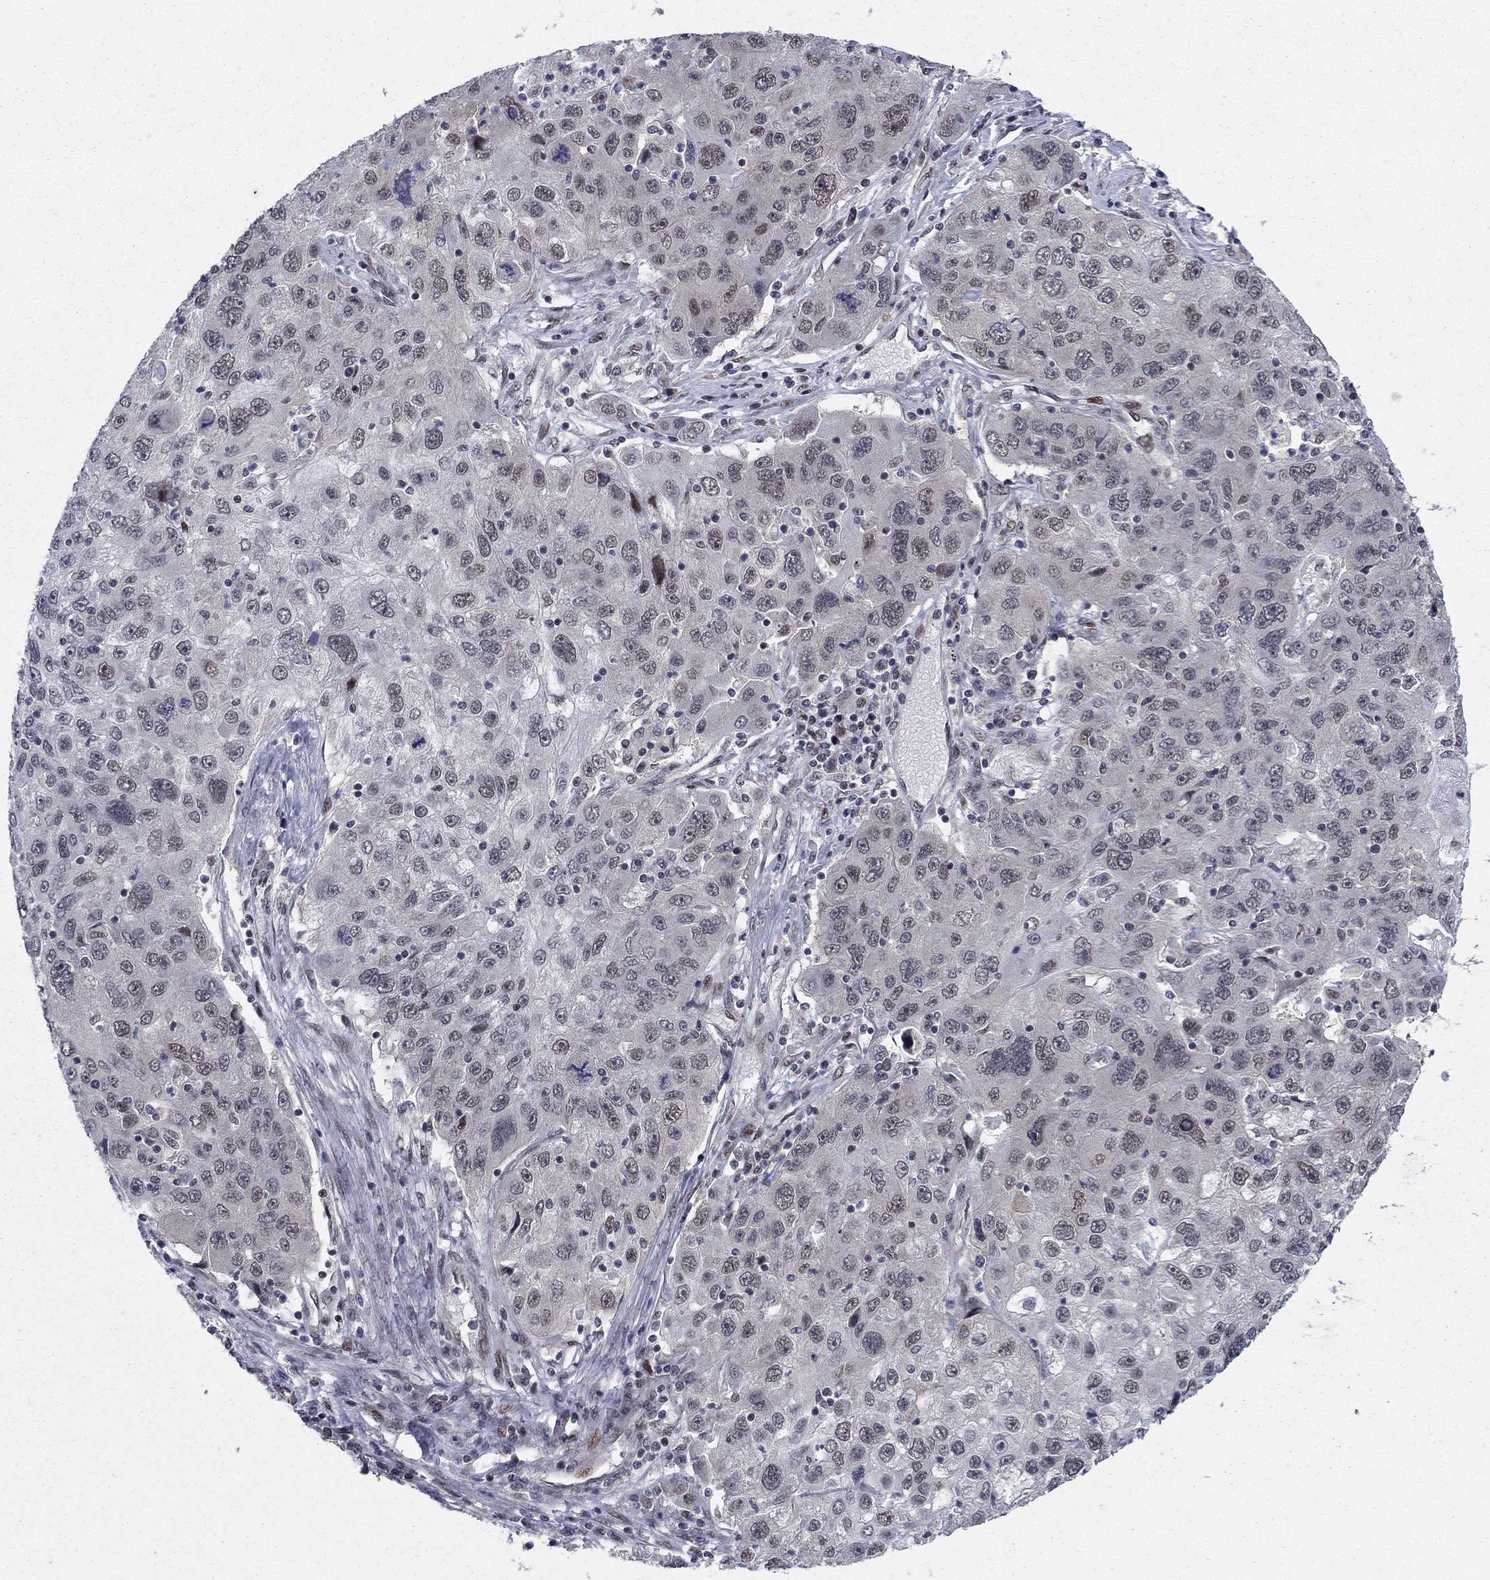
{"staining": {"intensity": "negative", "quantity": "none", "location": "none"}, "tissue": "stomach cancer", "cell_type": "Tumor cells", "image_type": "cancer", "snomed": [{"axis": "morphology", "description": "Adenocarcinoma, NOS"}, {"axis": "topography", "description": "Stomach"}], "caption": "Immunohistochemistry (IHC) of stomach cancer reveals no staining in tumor cells.", "gene": "PSMC1", "patient": {"sex": "male", "age": 56}}